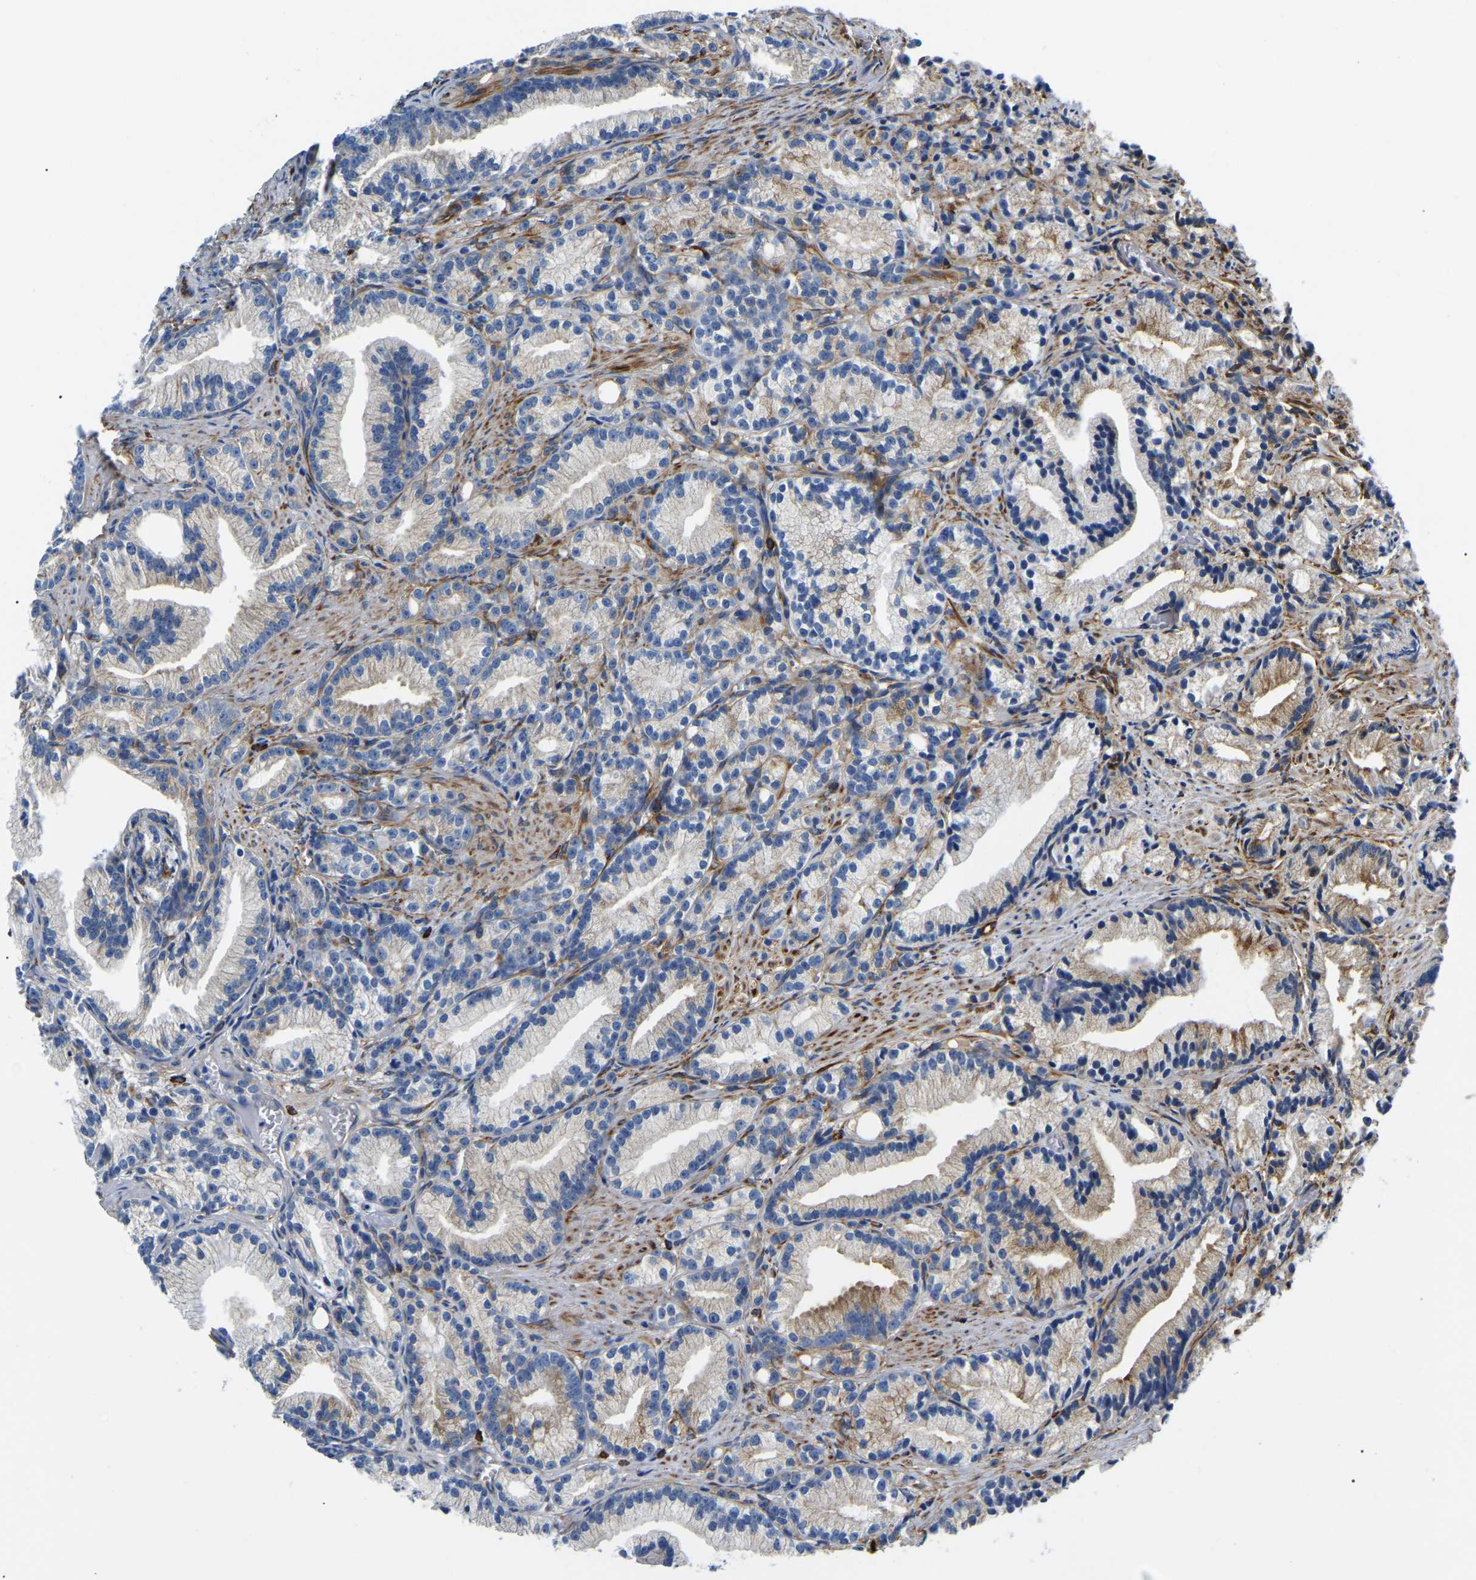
{"staining": {"intensity": "moderate", "quantity": "25%-75%", "location": "cytoplasmic/membranous"}, "tissue": "prostate cancer", "cell_type": "Tumor cells", "image_type": "cancer", "snomed": [{"axis": "morphology", "description": "Adenocarcinoma, Low grade"}, {"axis": "topography", "description": "Prostate"}], "caption": "Protein expression analysis of adenocarcinoma (low-grade) (prostate) shows moderate cytoplasmic/membranous positivity in about 25%-75% of tumor cells. (Stains: DAB (3,3'-diaminobenzidine) in brown, nuclei in blue, Microscopy: brightfield microscopy at high magnification).", "gene": "DUSP8", "patient": {"sex": "male", "age": 89}}